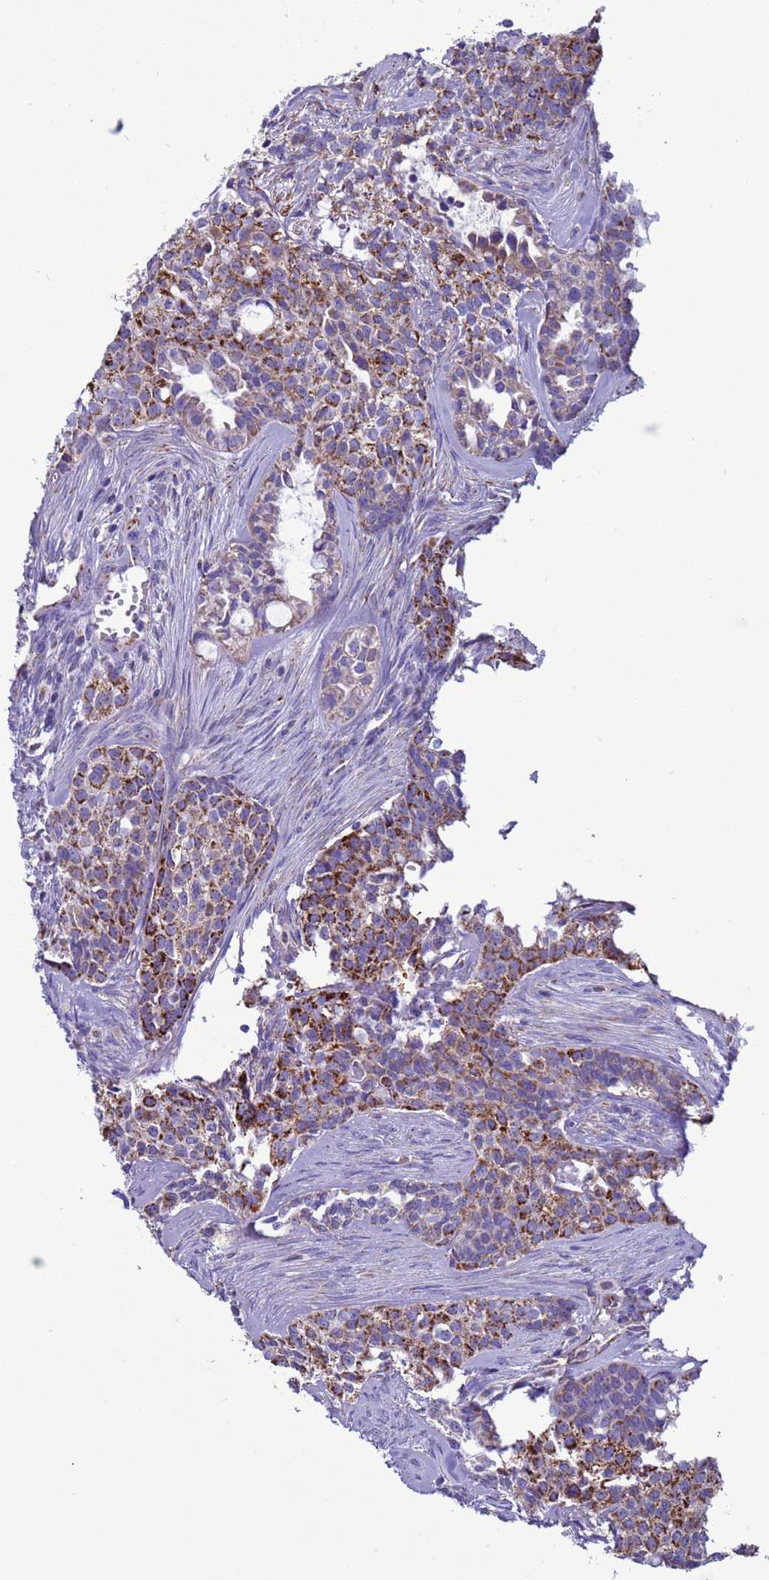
{"staining": {"intensity": "moderate", "quantity": ">75%", "location": "cytoplasmic/membranous"}, "tissue": "head and neck cancer", "cell_type": "Tumor cells", "image_type": "cancer", "snomed": [{"axis": "morphology", "description": "Adenocarcinoma, NOS"}, {"axis": "topography", "description": "Head-Neck"}], "caption": "Adenocarcinoma (head and neck) stained with DAB immunohistochemistry shows medium levels of moderate cytoplasmic/membranous positivity in approximately >75% of tumor cells.", "gene": "NCALD", "patient": {"sex": "male", "age": 81}}